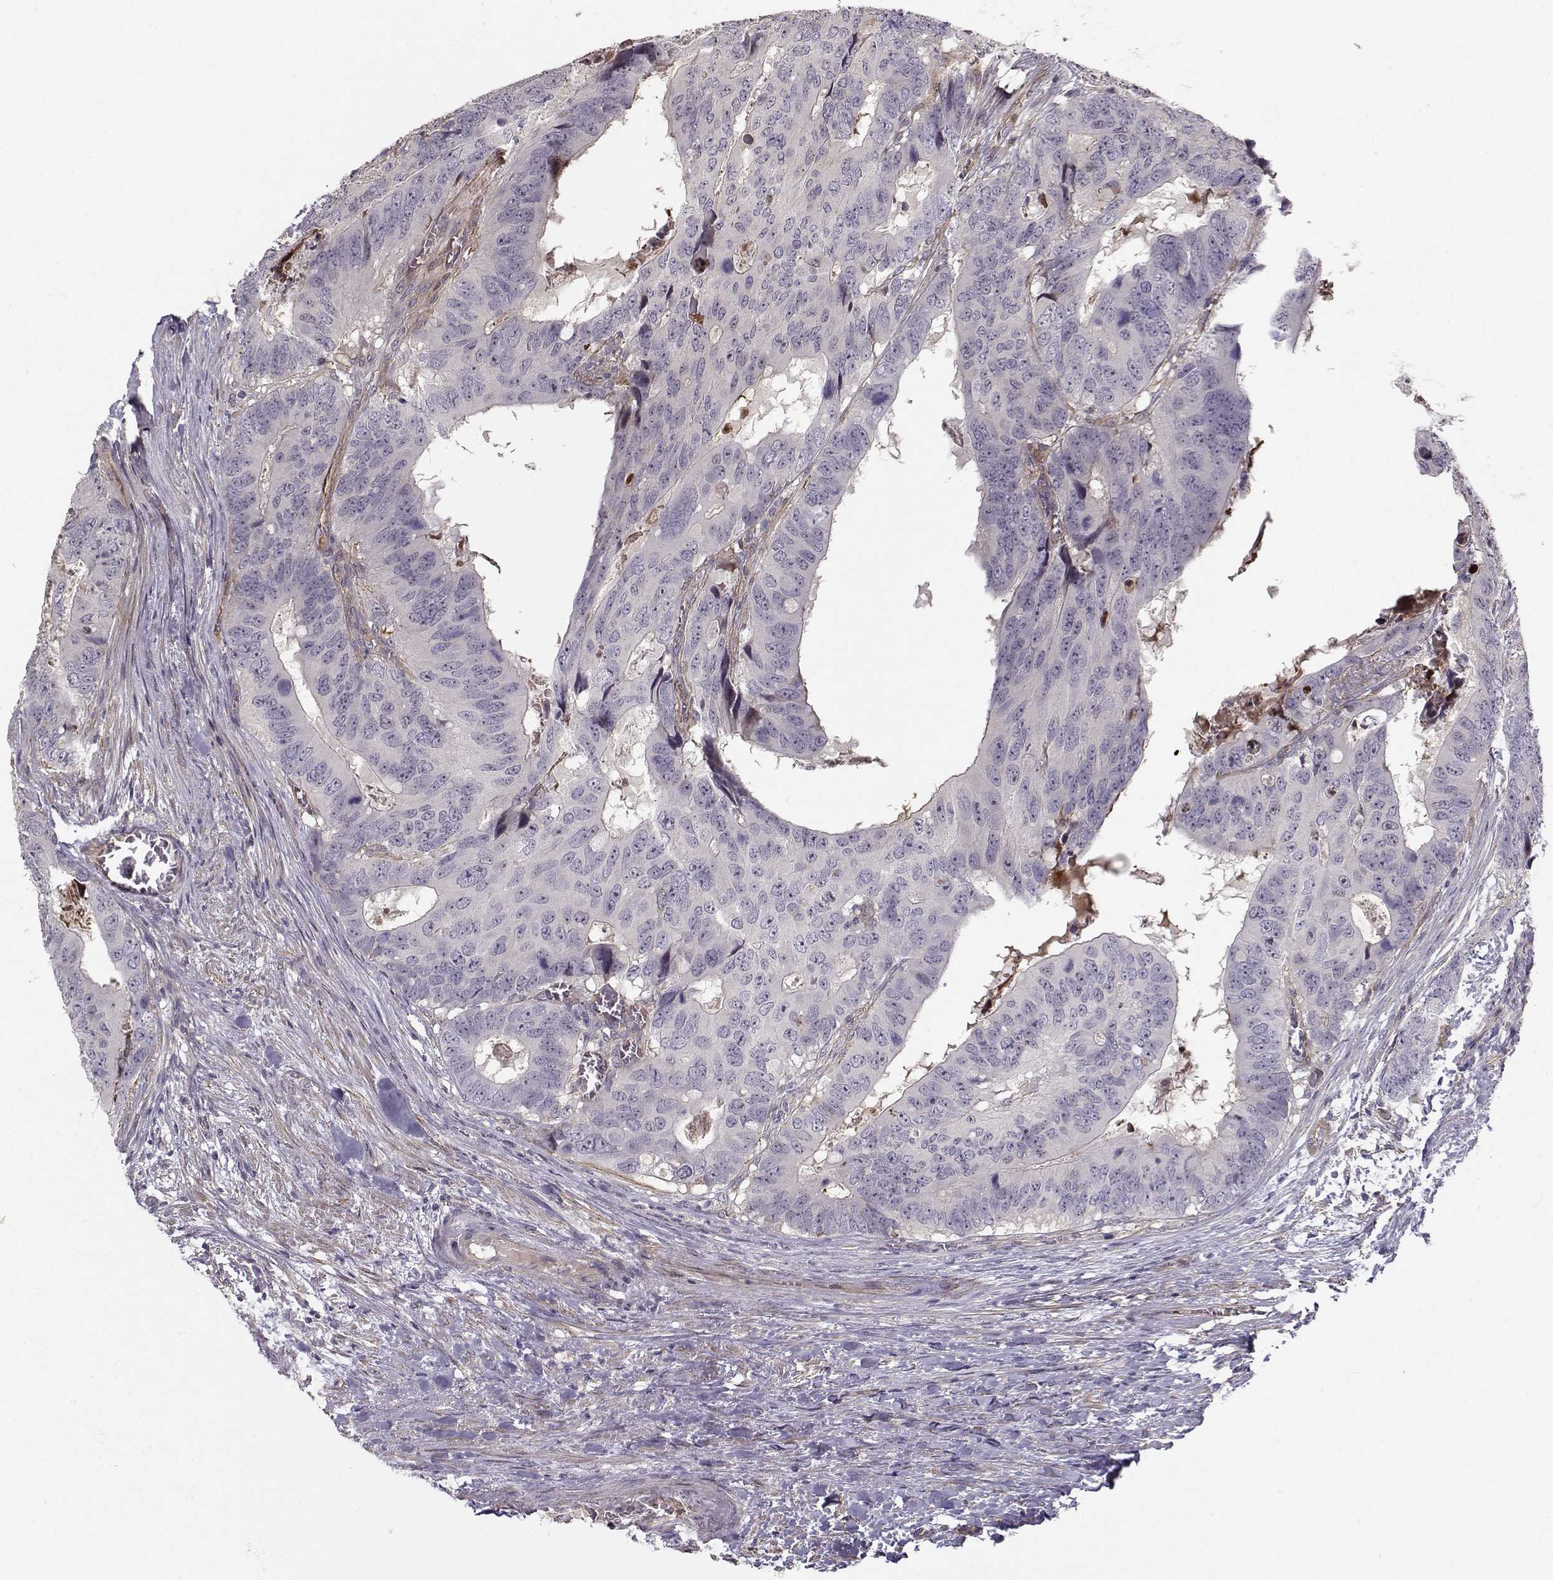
{"staining": {"intensity": "negative", "quantity": "none", "location": "none"}, "tissue": "colorectal cancer", "cell_type": "Tumor cells", "image_type": "cancer", "snomed": [{"axis": "morphology", "description": "Adenocarcinoma, NOS"}, {"axis": "topography", "description": "Colon"}], "caption": "A high-resolution image shows immunohistochemistry (IHC) staining of adenocarcinoma (colorectal), which reveals no significant positivity in tumor cells.", "gene": "RGS9BP", "patient": {"sex": "male", "age": 79}}